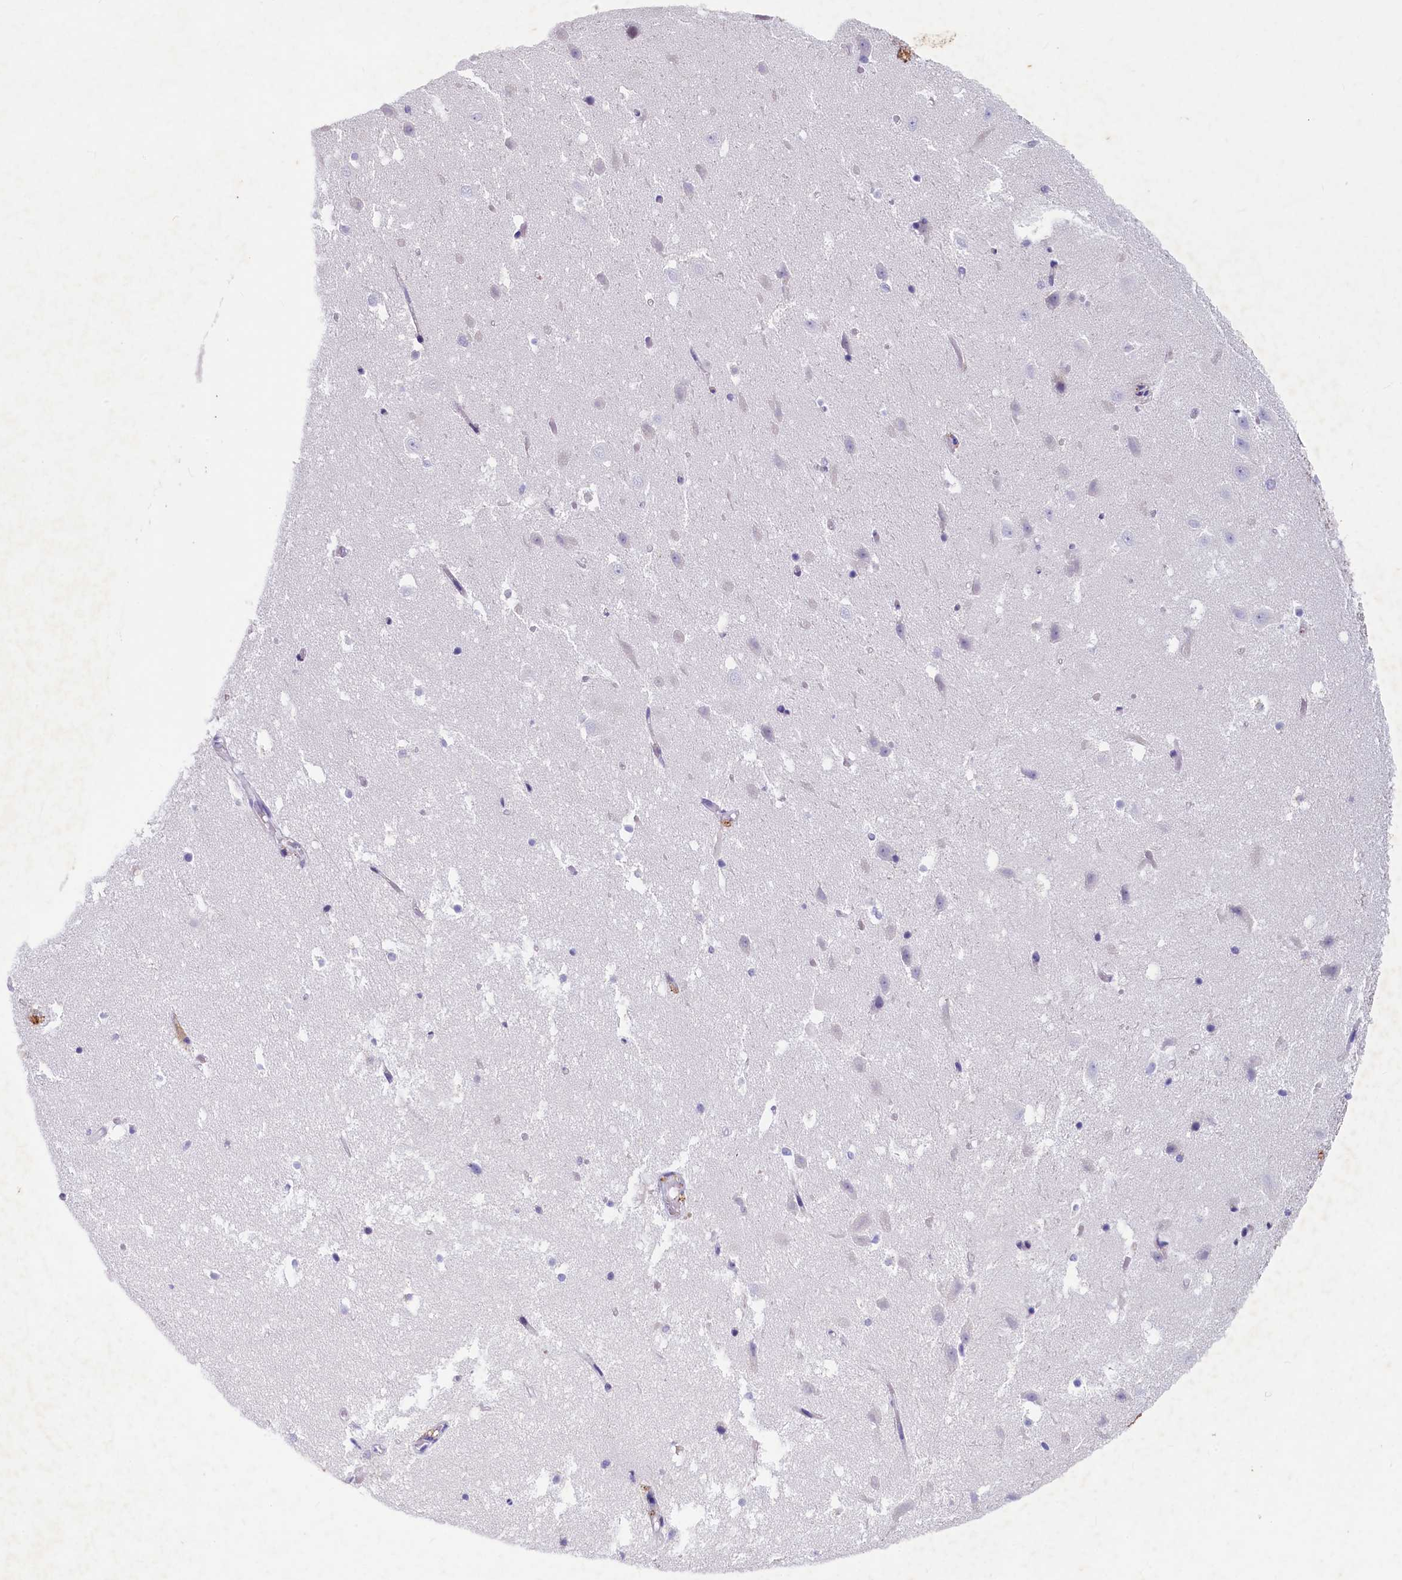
{"staining": {"intensity": "negative", "quantity": "none", "location": "none"}, "tissue": "hippocampus", "cell_type": "Glial cells", "image_type": "normal", "snomed": [{"axis": "morphology", "description": "Normal tissue, NOS"}, {"axis": "topography", "description": "Hippocampus"}], "caption": "A photomicrograph of human hippocampus is negative for staining in glial cells. (Brightfield microscopy of DAB (3,3'-diaminobenzidine) IHC at high magnification).", "gene": "INSC", "patient": {"sex": "female", "age": 52}}